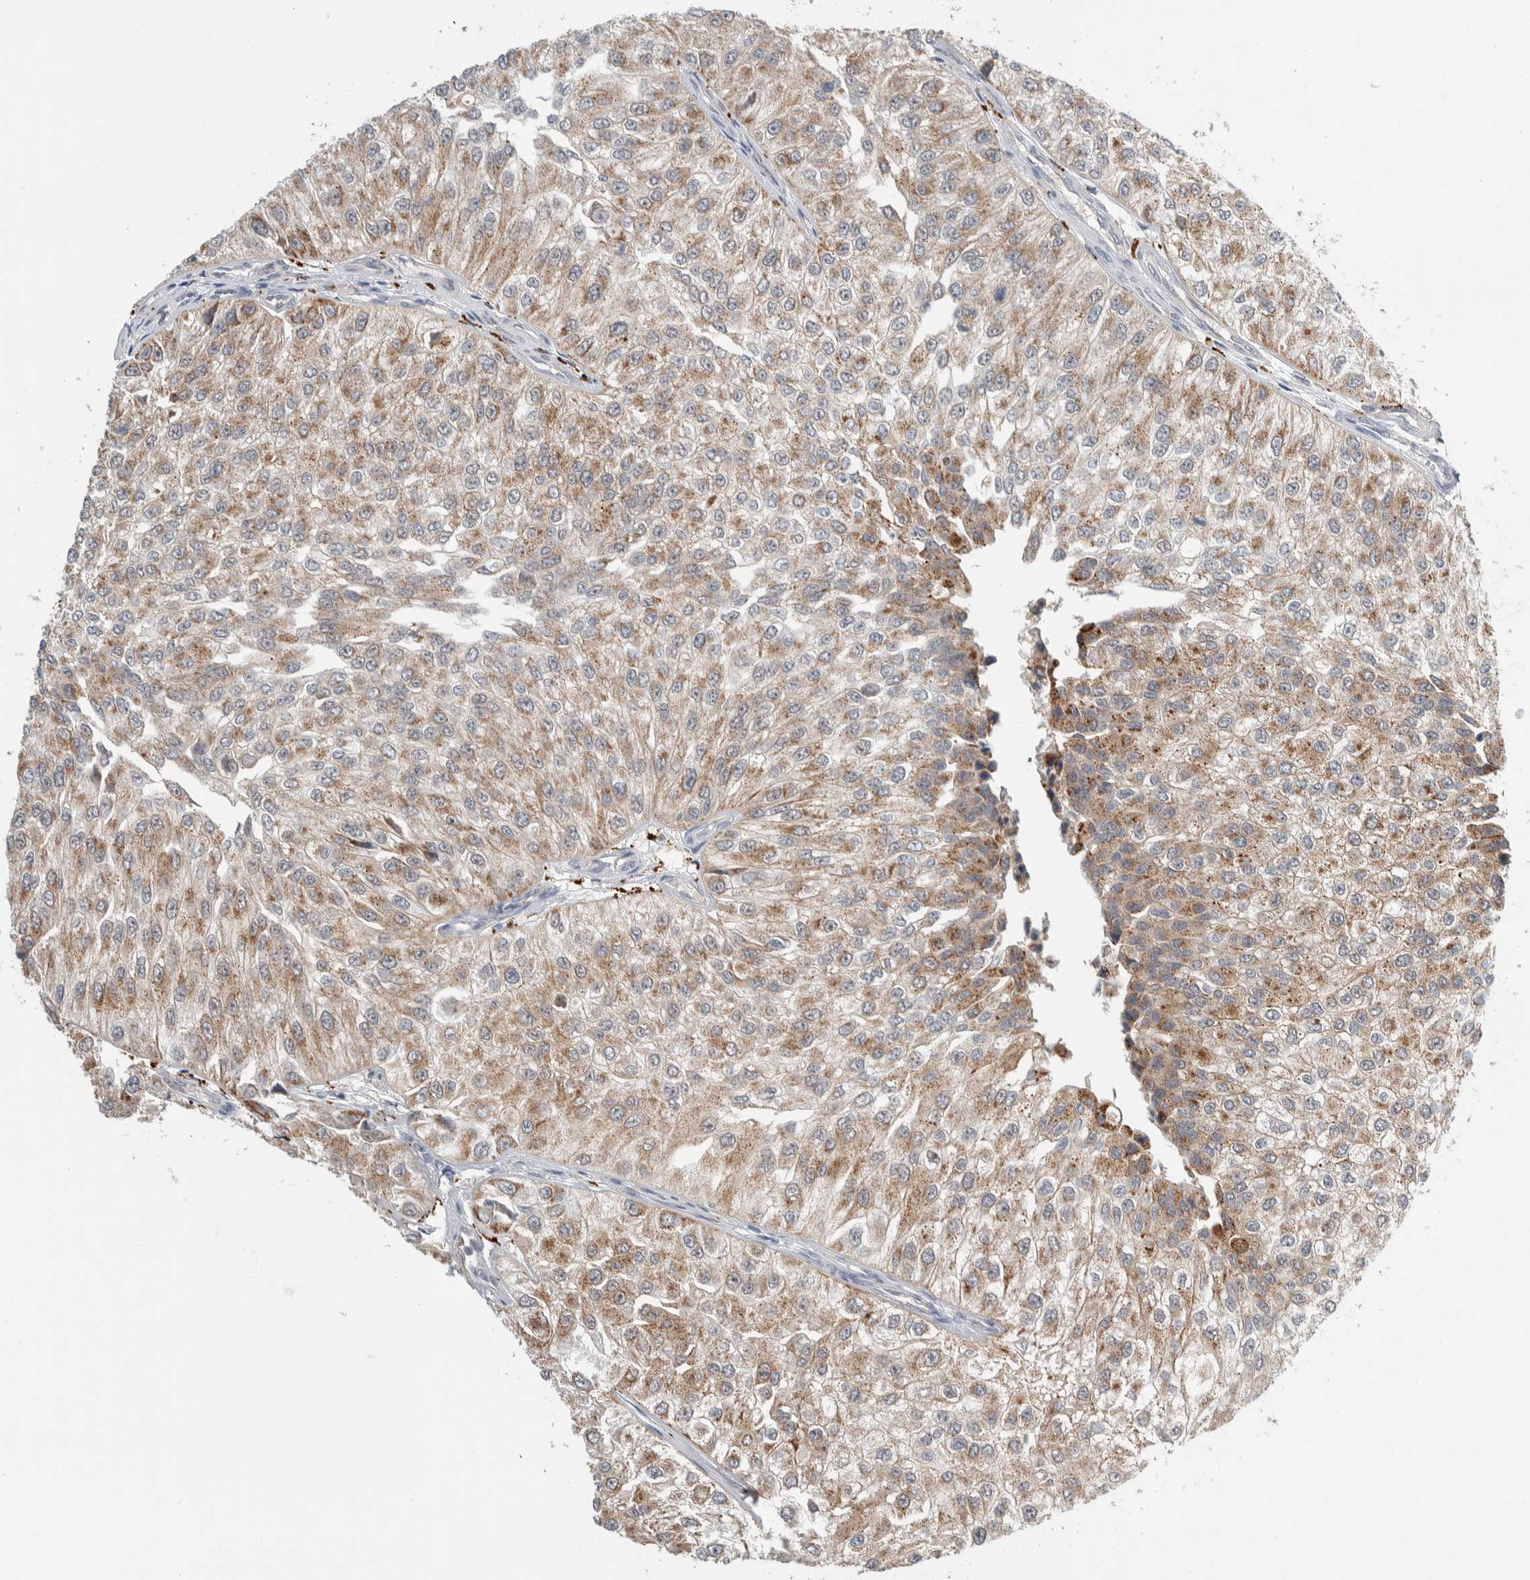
{"staining": {"intensity": "moderate", "quantity": ">75%", "location": "cytoplasmic/membranous"}, "tissue": "urothelial cancer", "cell_type": "Tumor cells", "image_type": "cancer", "snomed": [{"axis": "morphology", "description": "Urothelial carcinoma, High grade"}, {"axis": "topography", "description": "Kidney"}, {"axis": "topography", "description": "Urinary bladder"}], "caption": "A medium amount of moderate cytoplasmic/membranous positivity is identified in about >75% of tumor cells in high-grade urothelial carcinoma tissue. (DAB (3,3'-diaminobenzidine) IHC, brown staining for protein, blue staining for nuclei).", "gene": "SHPK", "patient": {"sex": "male", "age": 77}}